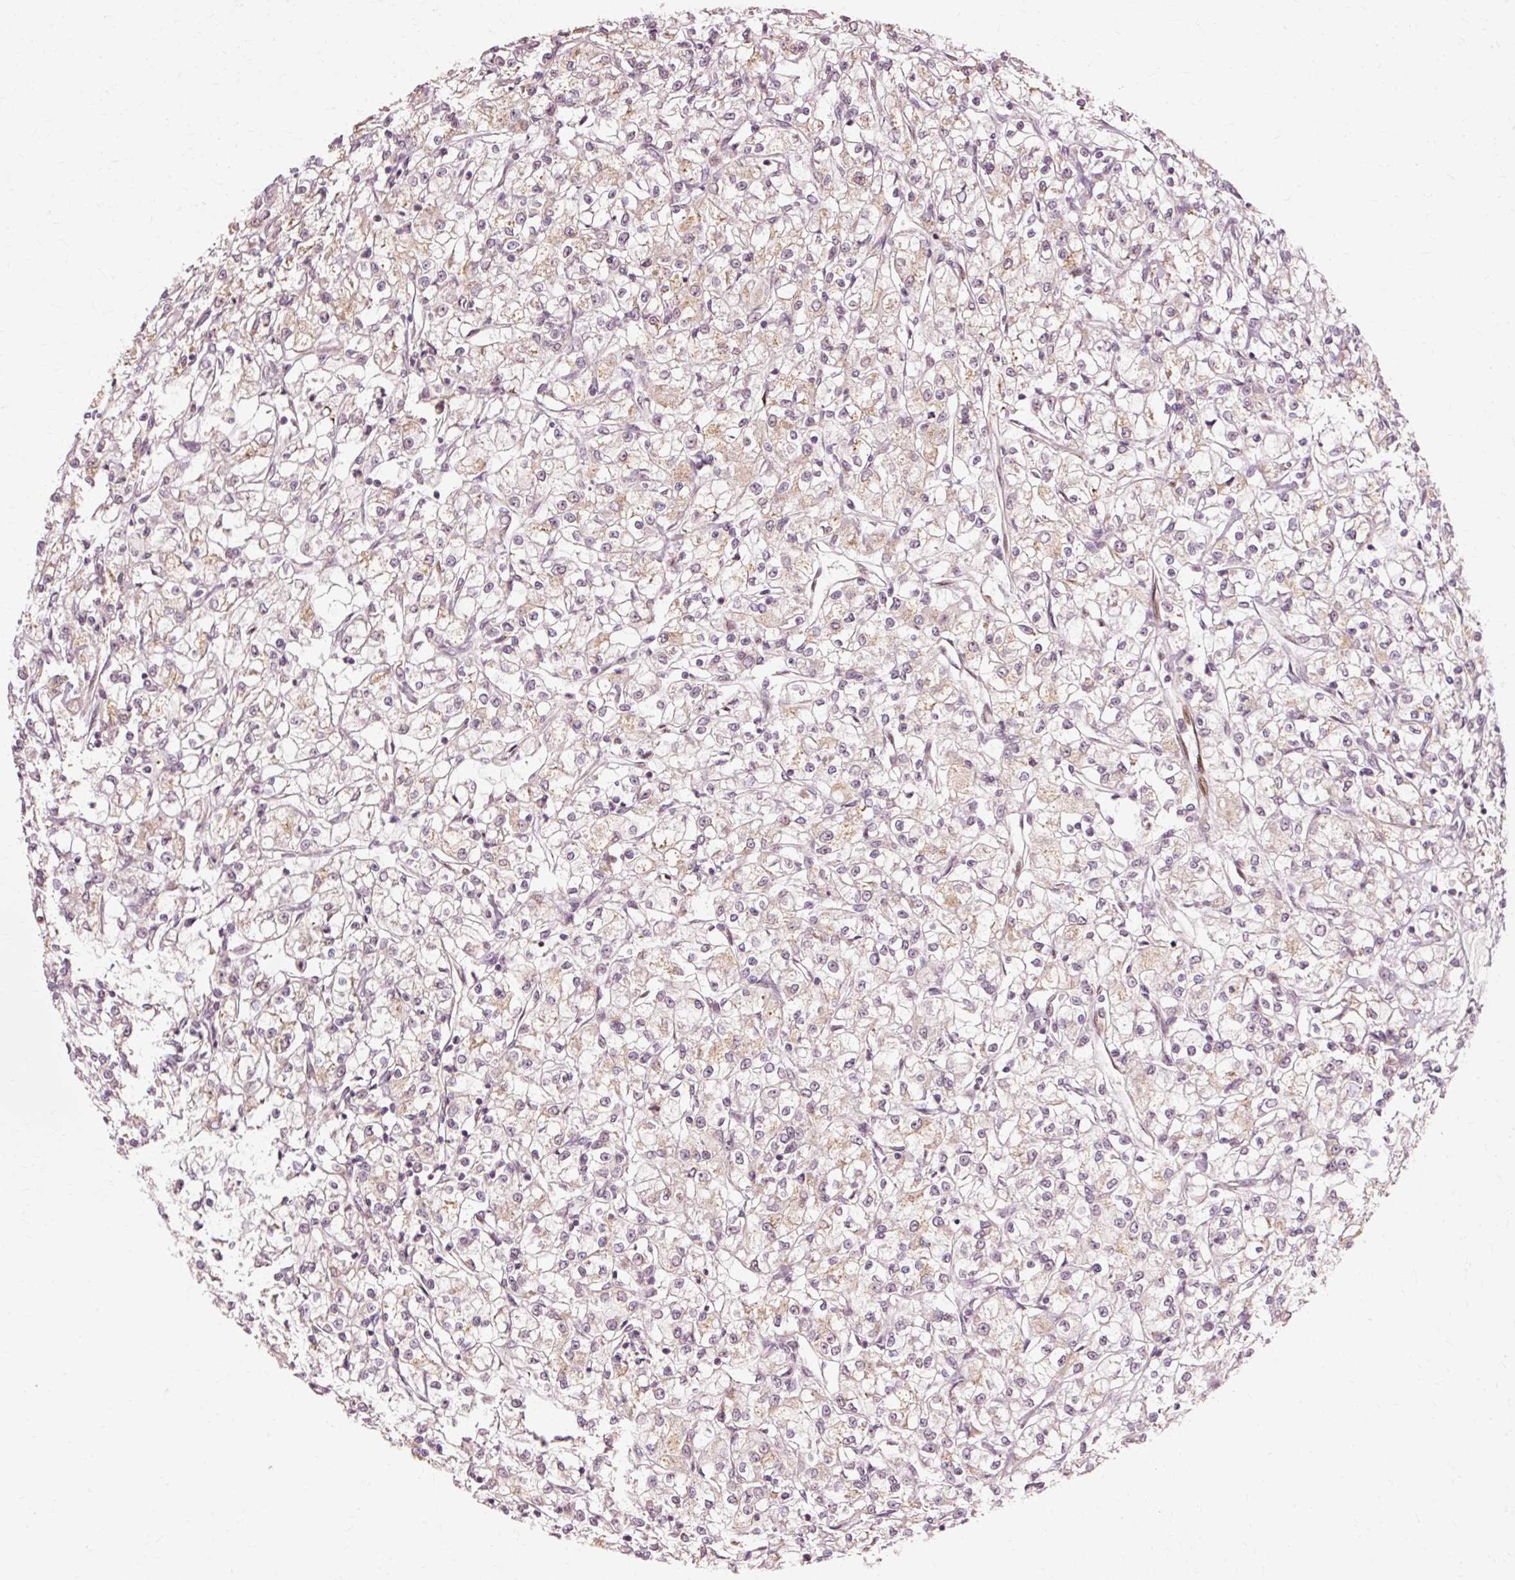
{"staining": {"intensity": "weak", "quantity": "25%-75%", "location": "cytoplasmic/membranous"}, "tissue": "renal cancer", "cell_type": "Tumor cells", "image_type": "cancer", "snomed": [{"axis": "morphology", "description": "Adenocarcinoma, NOS"}, {"axis": "topography", "description": "Kidney"}], "caption": "Weak cytoplasmic/membranous expression is seen in about 25%-75% of tumor cells in renal cancer. (Brightfield microscopy of DAB IHC at high magnification).", "gene": "RGPD5", "patient": {"sex": "female", "age": 59}}